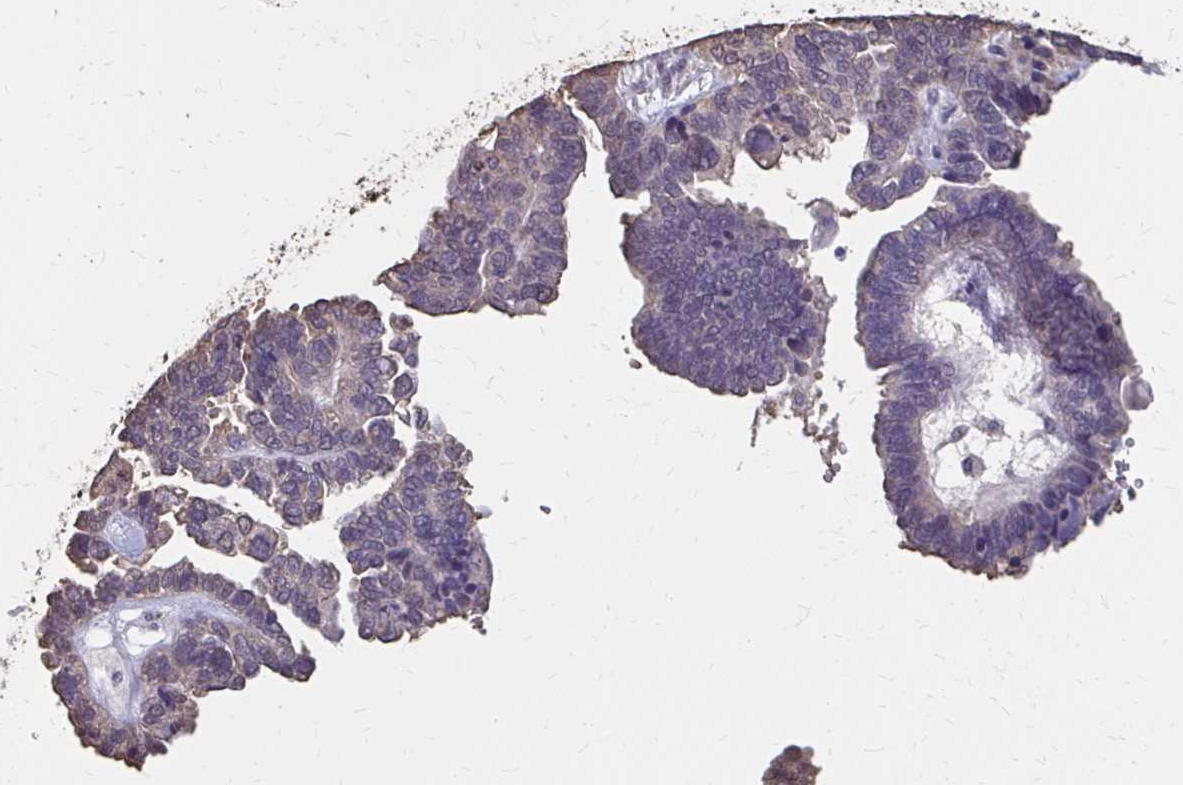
{"staining": {"intensity": "weak", "quantity": "<25%", "location": "cytoplasmic/membranous"}, "tissue": "ovarian cancer", "cell_type": "Tumor cells", "image_type": "cancer", "snomed": [{"axis": "morphology", "description": "Cystadenocarcinoma, serous, NOS"}, {"axis": "topography", "description": "Ovary"}], "caption": "An immunohistochemistry (IHC) micrograph of ovarian serous cystadenocarcinoma is shown. There is no staining in tumor cells of ovarian serous cystadenocarcinoma.", "gene": "IFI44L", "patient": {"sex": "female", "age": 51}}